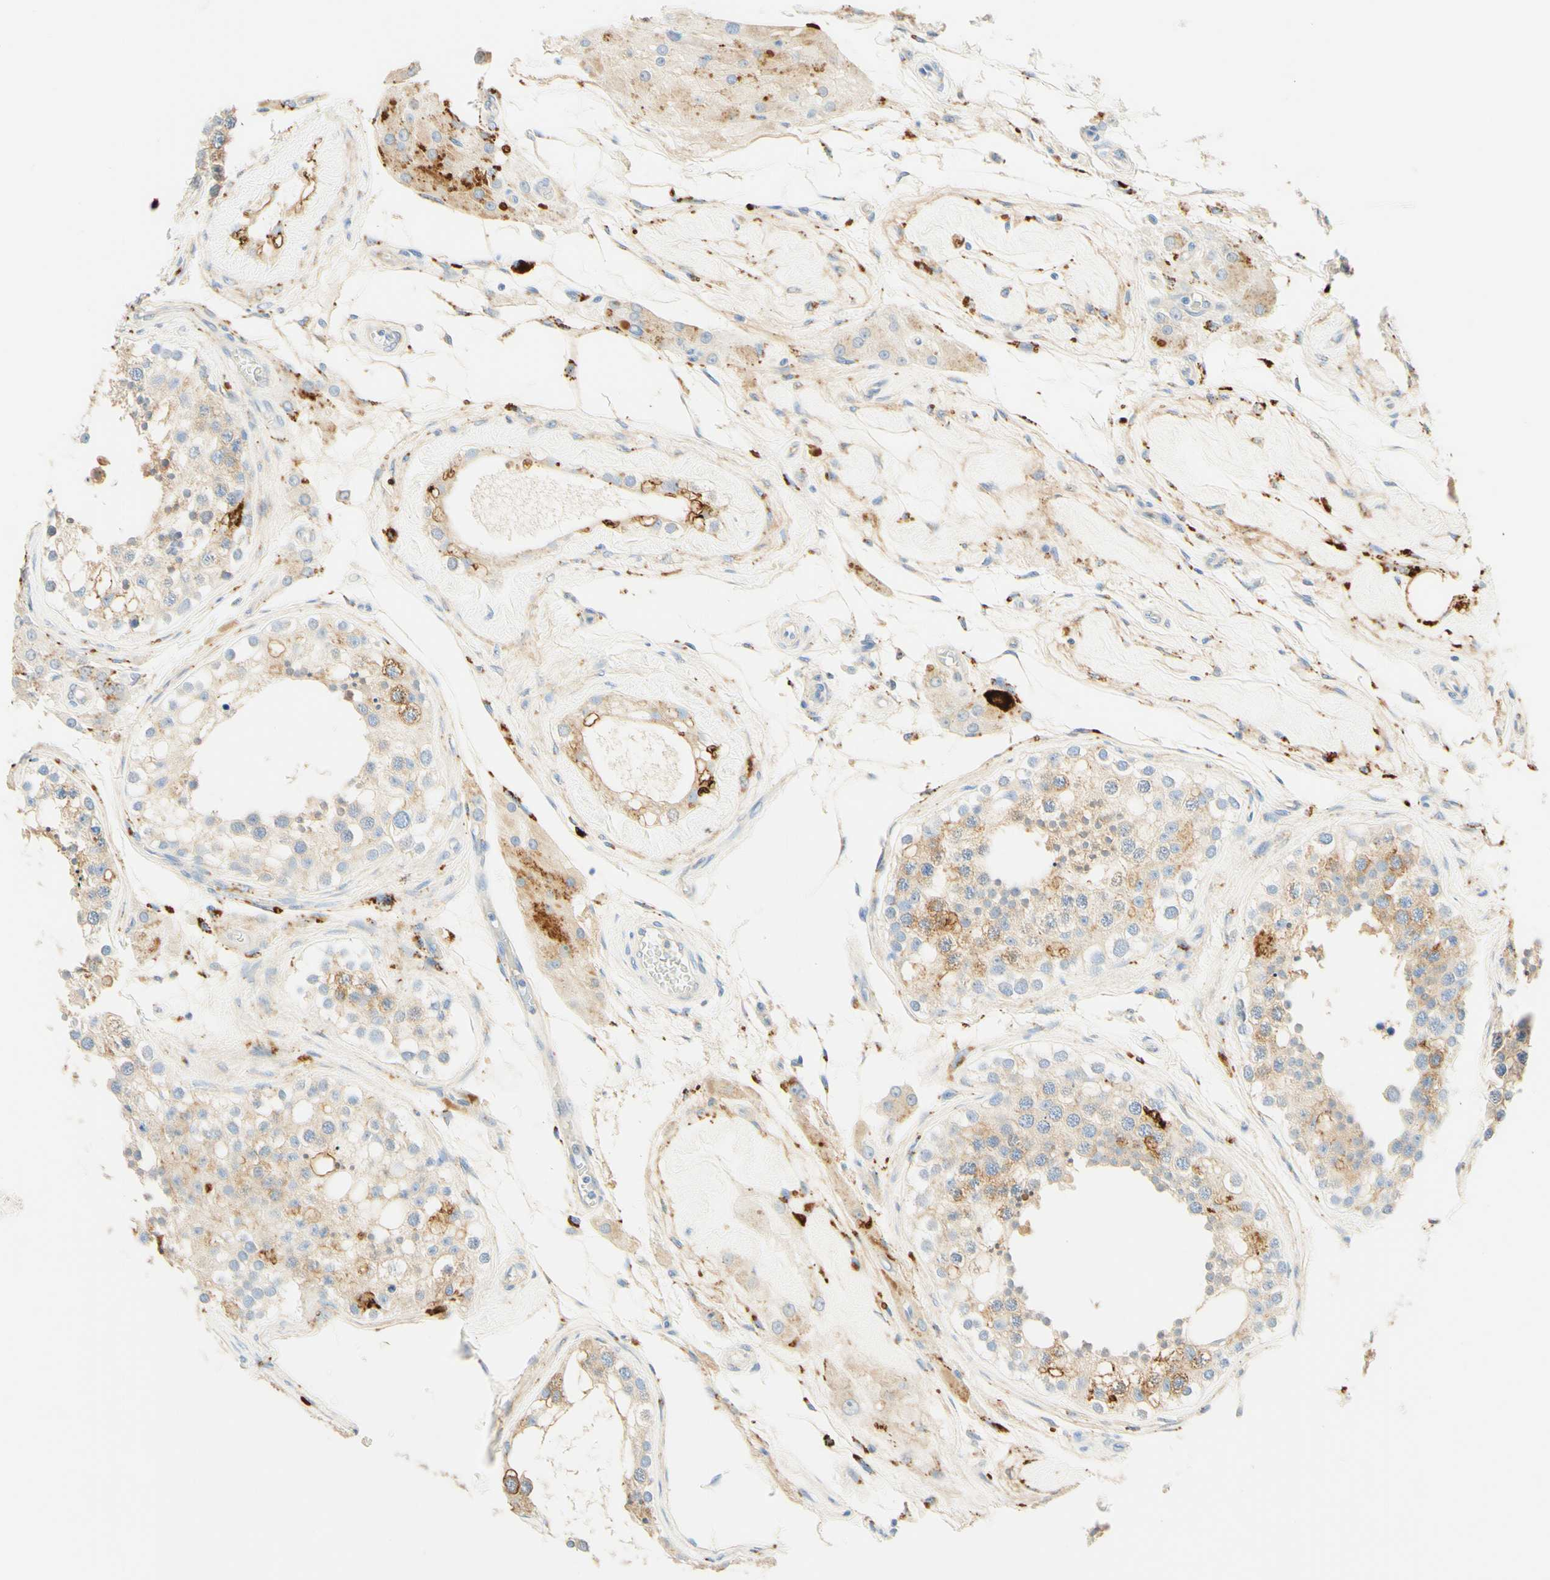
{"staining": {"intensity": "weak", "quantity": "25%-75%", "location": "cytoplasmic/membranous"}, "tissue": "testis", "cell_type": "Cells in seminiferous ducts", "image_type": "normal", "snomed": [{"axis": "morphology", "description": "Normal tissue, NOS"}, {"axis": "topography", "description": "Testis"}], "caption": "Cells in seminiferous ducts exhibit low levels of weak cytoplasmic/membranous expression in approximately 25%-75% of cells in unremarkable human testis.", "gene": "CD63", "patient": {"sex": "male", "age": 68}}